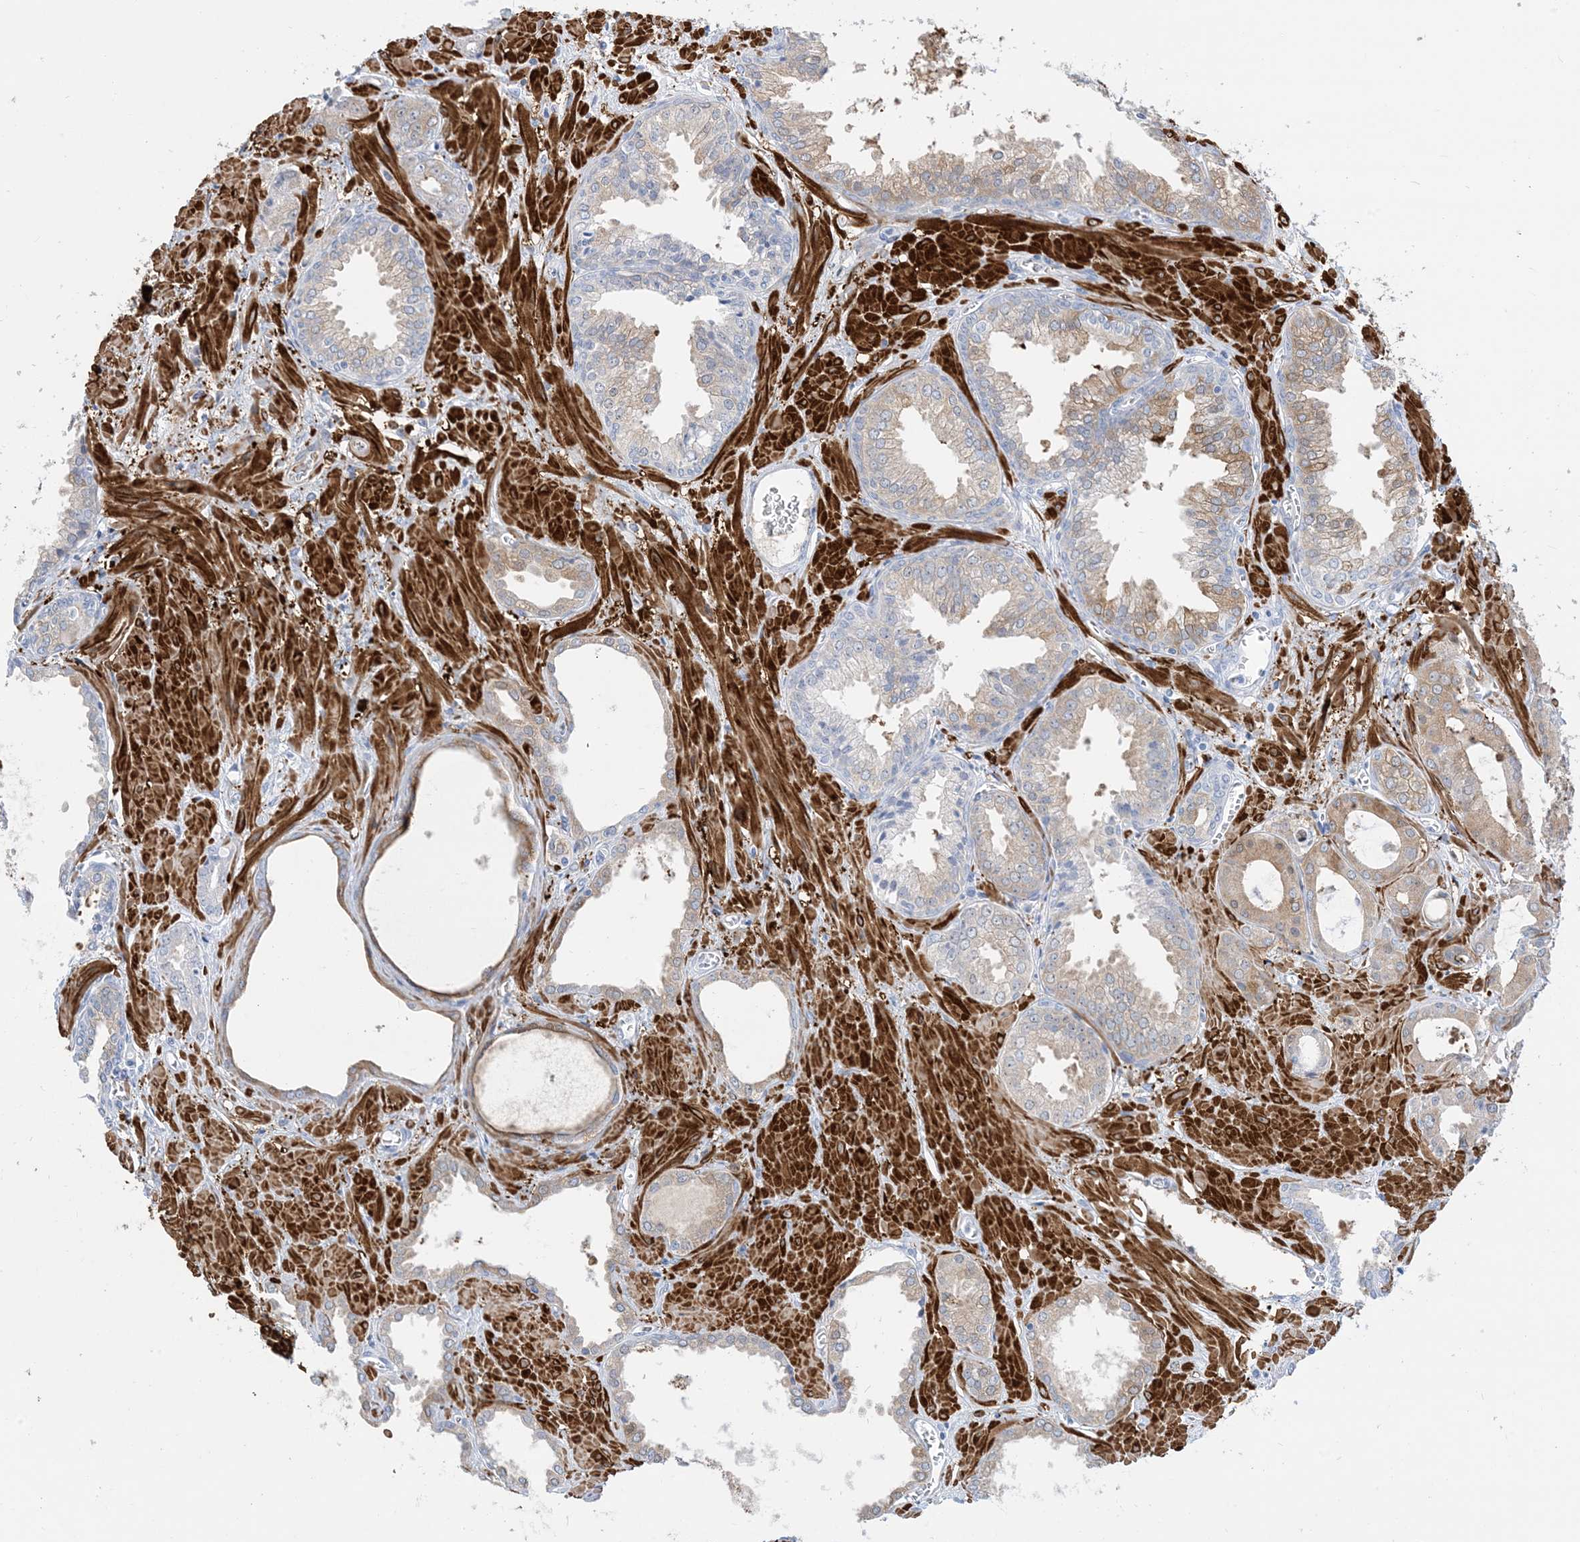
{"staining": {"intensity": "moderate", "quantity": "<25%", "location": "cytoplasmic/membranous"}, "tissue": "prostate cancer", "cell_type": "Tumor cells", "image_type": "cancer", "snomed": [{"axis": "morphology", "description": "Adenocarcinoma, Low grade"}, {"axis": "topography", "description": "Prostate"}], "caption": "Moderate cytoplasmic/membranous protein staining is seen in about <25% of tumor cells in prostate low-grade adenocarcinoma. (DAB = brown stain, brightfield microscopy at high magnification).", "gene": "MARS2", "patient": {"sex": "male", "age": 67}}